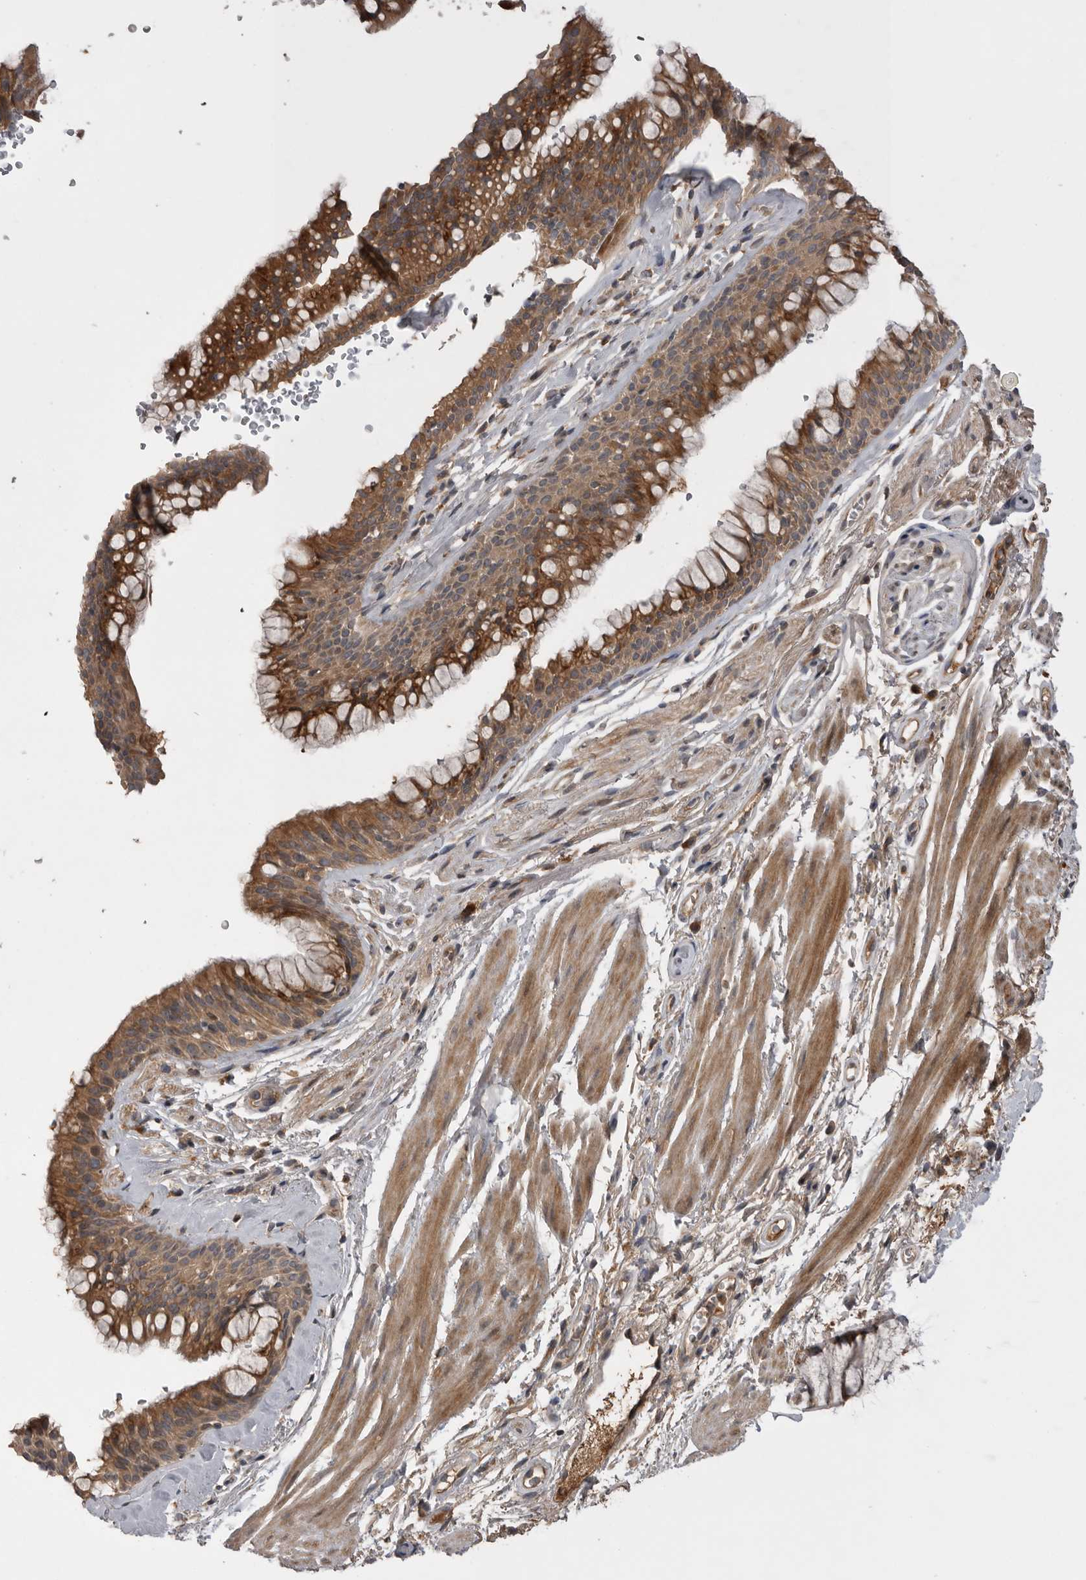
{"staining": {"intensity": "moderate", "quantity": ">75%", "location": "cytoplasmic/membranous"}, "tissue": "bronchus", "cell_type": "Respiratory epithelial cells", "image_type": "normal", "snomed": [{"axis": "morphology", "description": "Normal tissue, NOS"}, {"axis": "topography", "description": "Cartilage tissue"}, {"axis": "topography", "description": "Bronchus"}], "caption": "IHC photomicrograph of unremarkable bronchus stained for a protein (brown), which exhibits medium levels of moderate cytoplasmic/membranous staining in approximately >75% of respiratory epithelial cells.", "gene": "RAB3GAP2", "patient": {"sex": "female", "age": 53}}